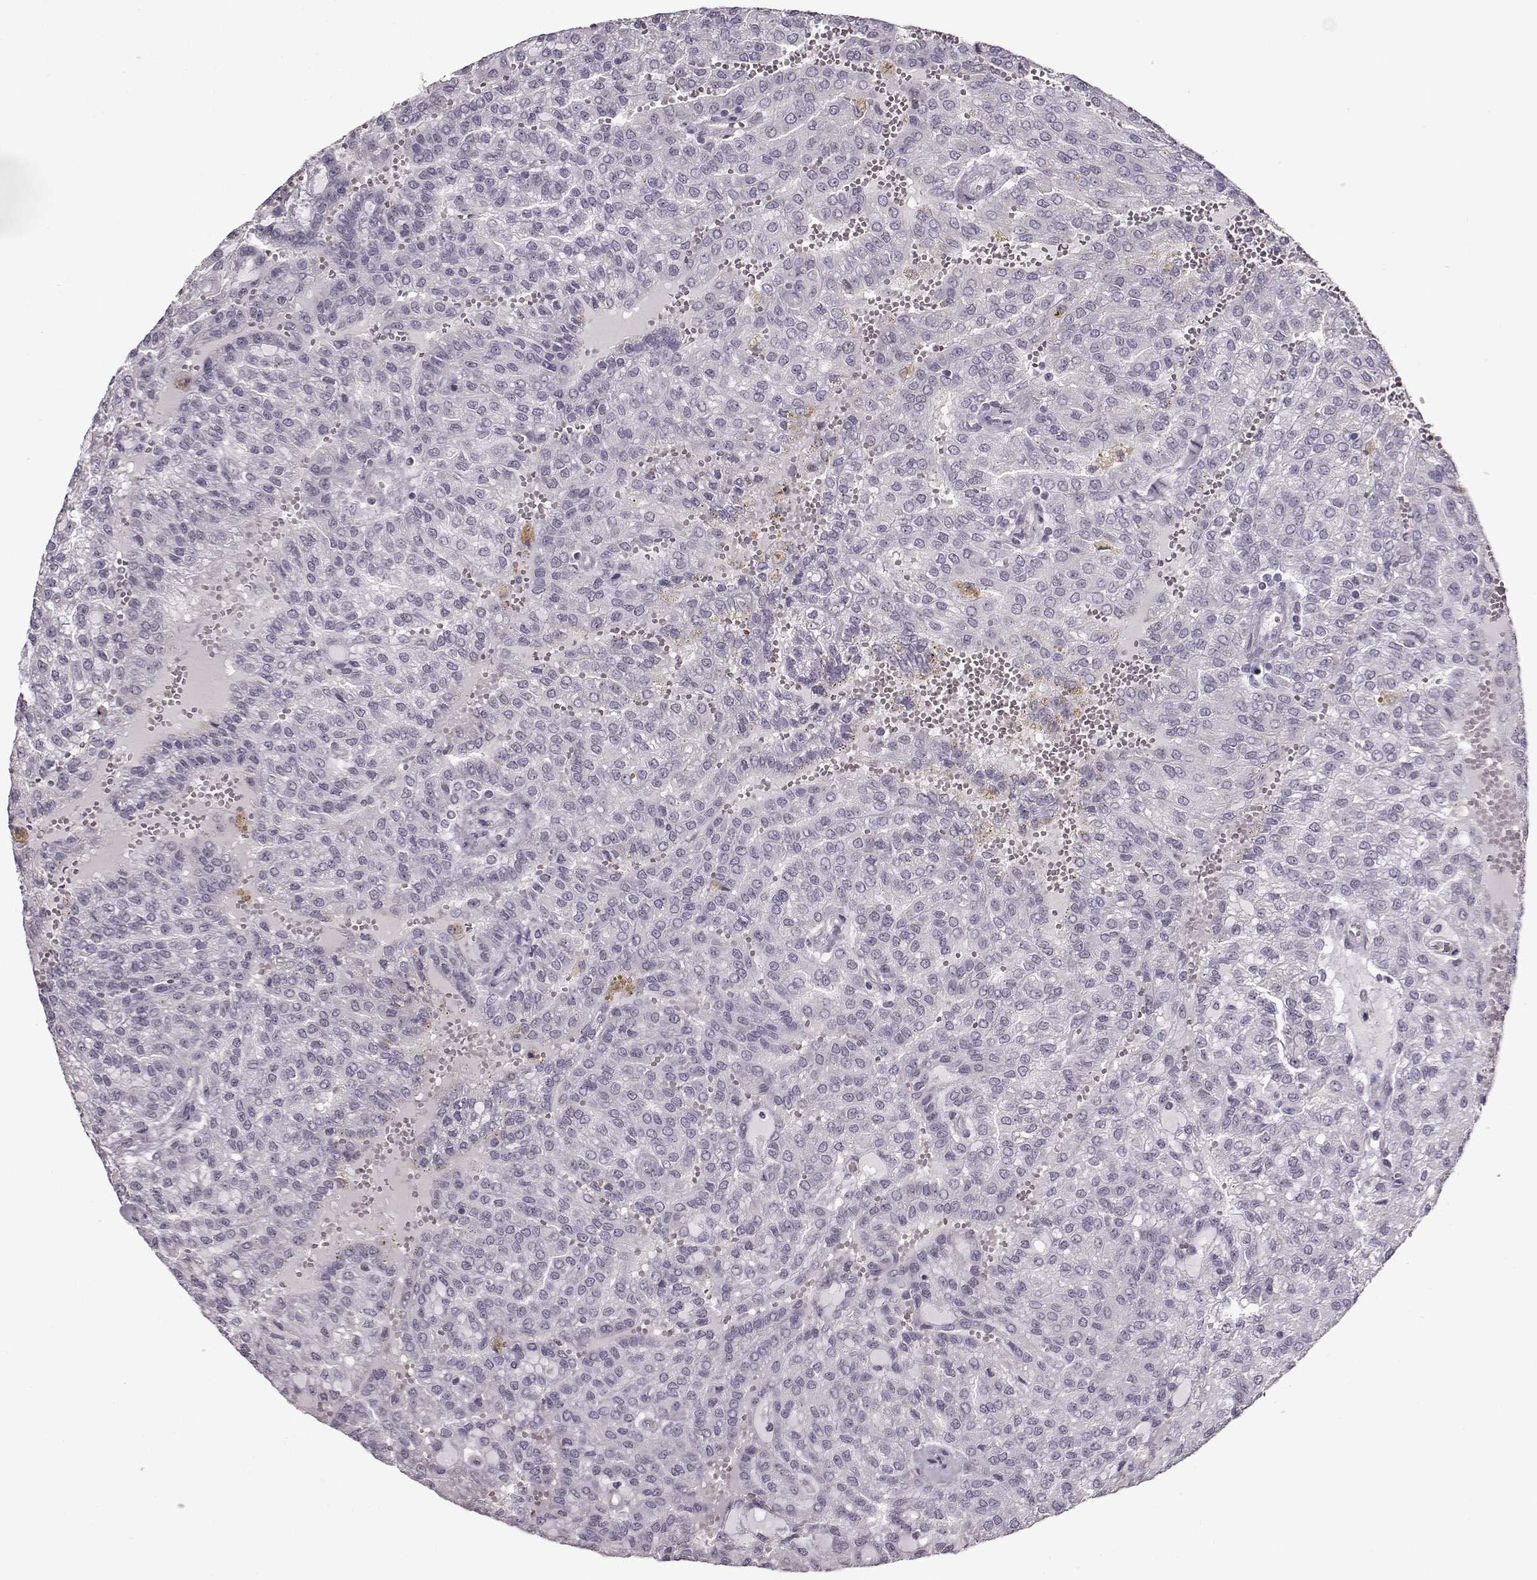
{"staining": {"intensity": "negative", "quantity": "none", "location": "none"}, "tissue": "renal cancer", "cell_type": "Tumor cells", "image_type": "cancer", "snomed": [{"axis": "morphology", "description": "Adenocarcinoma, NOS"}, {"axis": "topography", "description": "Kidney"}], "caption": "An image of human renal adenocarcinoma is negative for staining in tumor cells.", "gene": "FSHB", "patient": {"sex": "male", "age": 63}}